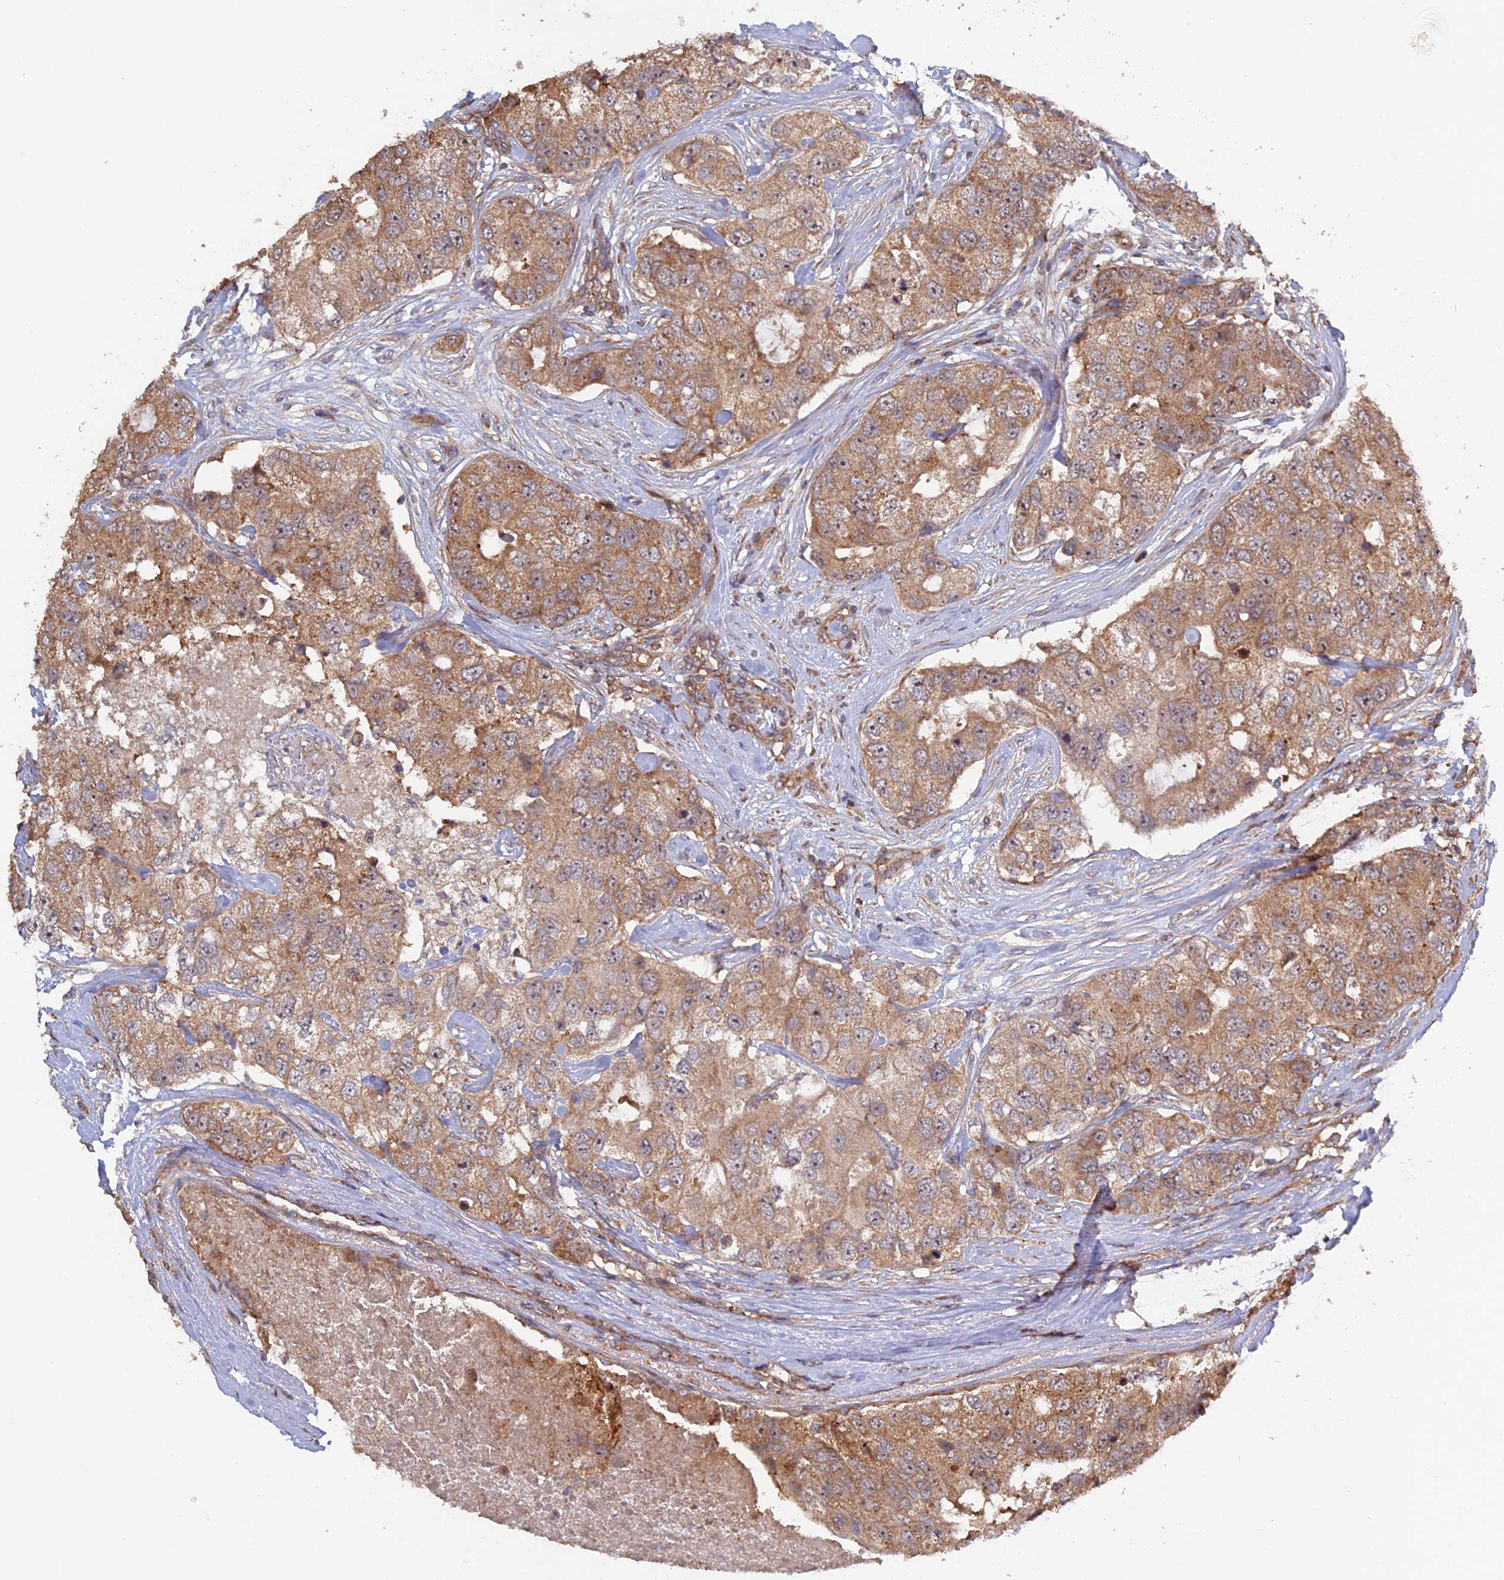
{"staining": {"intensity": "moderate", "quantity": ">75%", "location": "cytoplasmic/membranous,nuclear"}, "tissue": "breast cancer", "cell_type": "Tumor cells", "image_type": "cancer", "snomed": [{"axis": "morphology", "description": "Duct carcinoma"}, {"axis": "topography", "description": "Breast"}], "caption": "This histopathology image displays immunohistochemistry staining of human infiltrating ductal carcinoma (breast), with medium moderate cytoplasmic/membranous and nuclear expression in approximately >75% of tumor cells.", "gene": "FERMT1", "patient": {"sex": "female", "age": 62}}